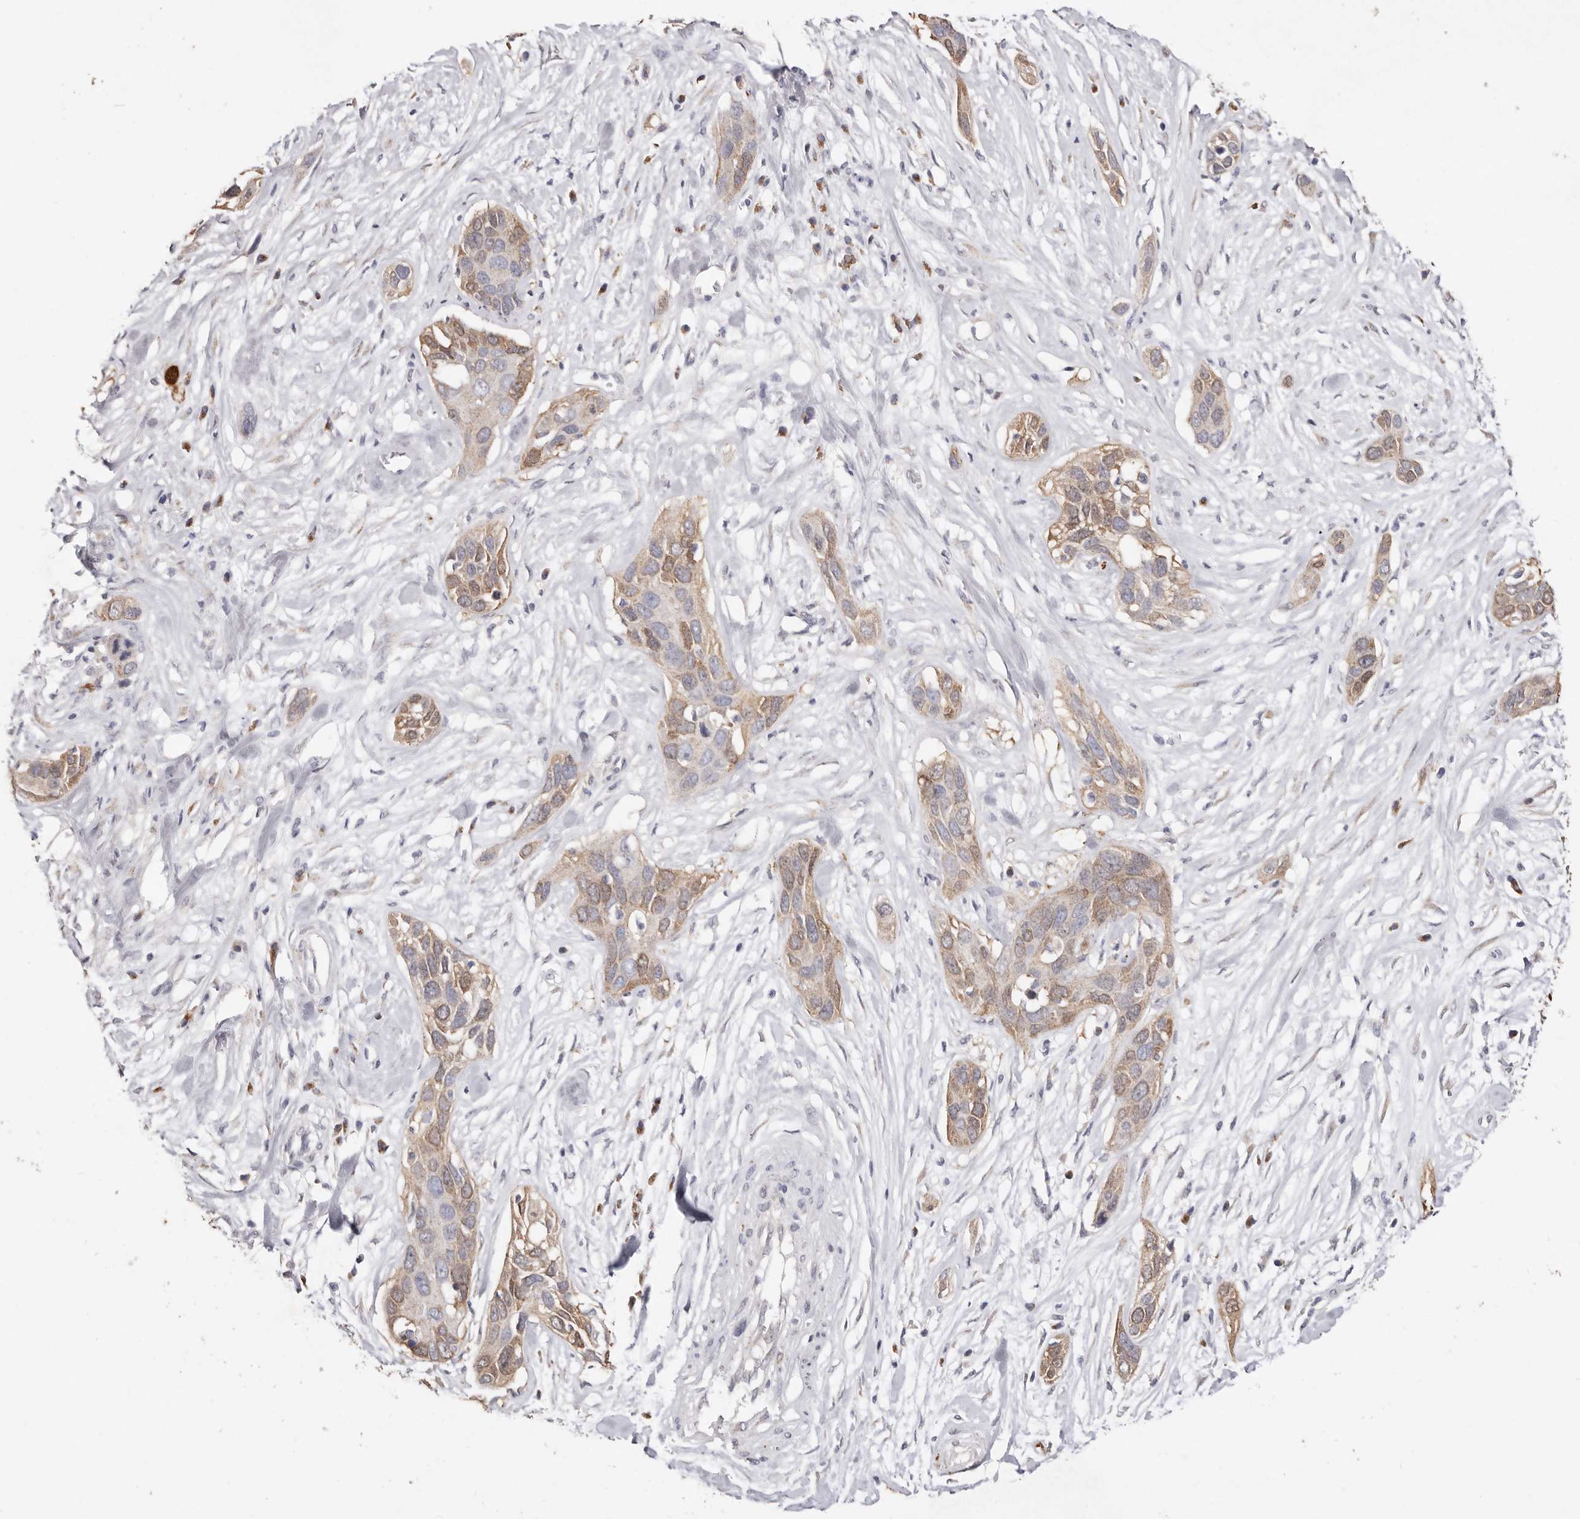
{"staining": {"intensity": "moderate", "quantity": ">75%", "location": "cytoplasmic/membranous"}, "tissue": "pancreatic cancer", "cell_type": "Tumor cells", "image_type": "cancer", "snomed": [{"axis": "morphology", "description": "Adenocarcinoma, NOS"}, {"axis": "topography", "description": "Pancreas"}], "caption": "A high-resolution micrograph shows immunohistochemistry (IHC) staining of pancreatic adenocarcinoma, which exhibits moderate cytoplasmic/membranous staining in approximately >75% of tumor cells.", "gene": "LGALS7B", "patient": {"sex": "female", "age": 60}}